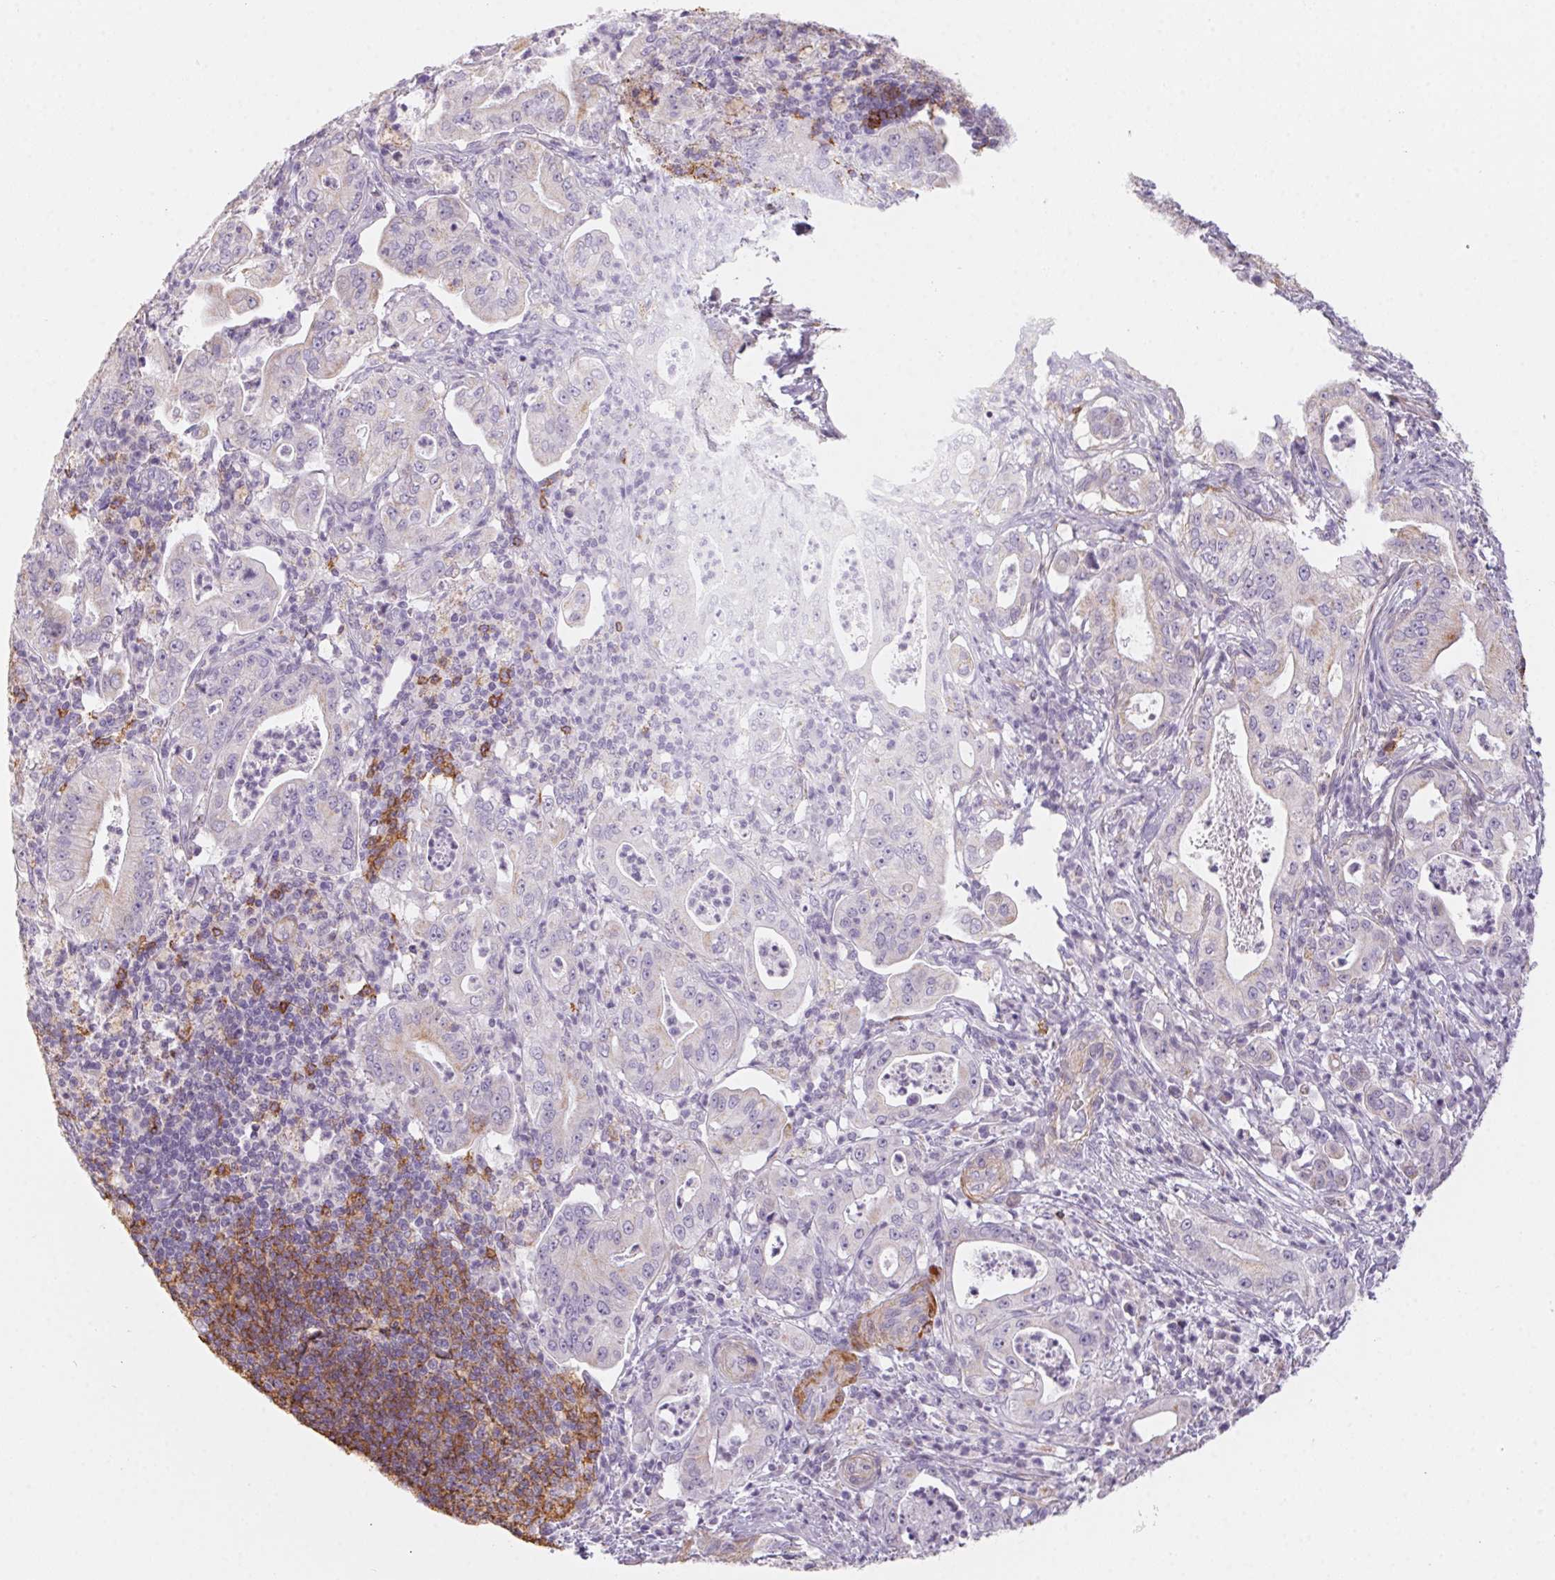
{"staining": {"intensity": "negative", "quantity": "none", "location": "none"}, "tissue": "pancreatic cancer", "cell_type": "Tumor cells", "image_type": "cancer", "snomed": [{"axis": "morphology", "description": "Adenocarcinoma, NOS"}, {"axis": "topography", "description": "Pancreas"}], "caption": "Photomicrograph shows no significant protein positivity in tumor cells of pancreatic adenocarcinoma. (Brightfield microscopy of DAB (3,3'-diaminobenzidine) immunohistochemistry at high magnification).", "gene": "PRPH", "patient": {"sex": "male", "age": 71}}